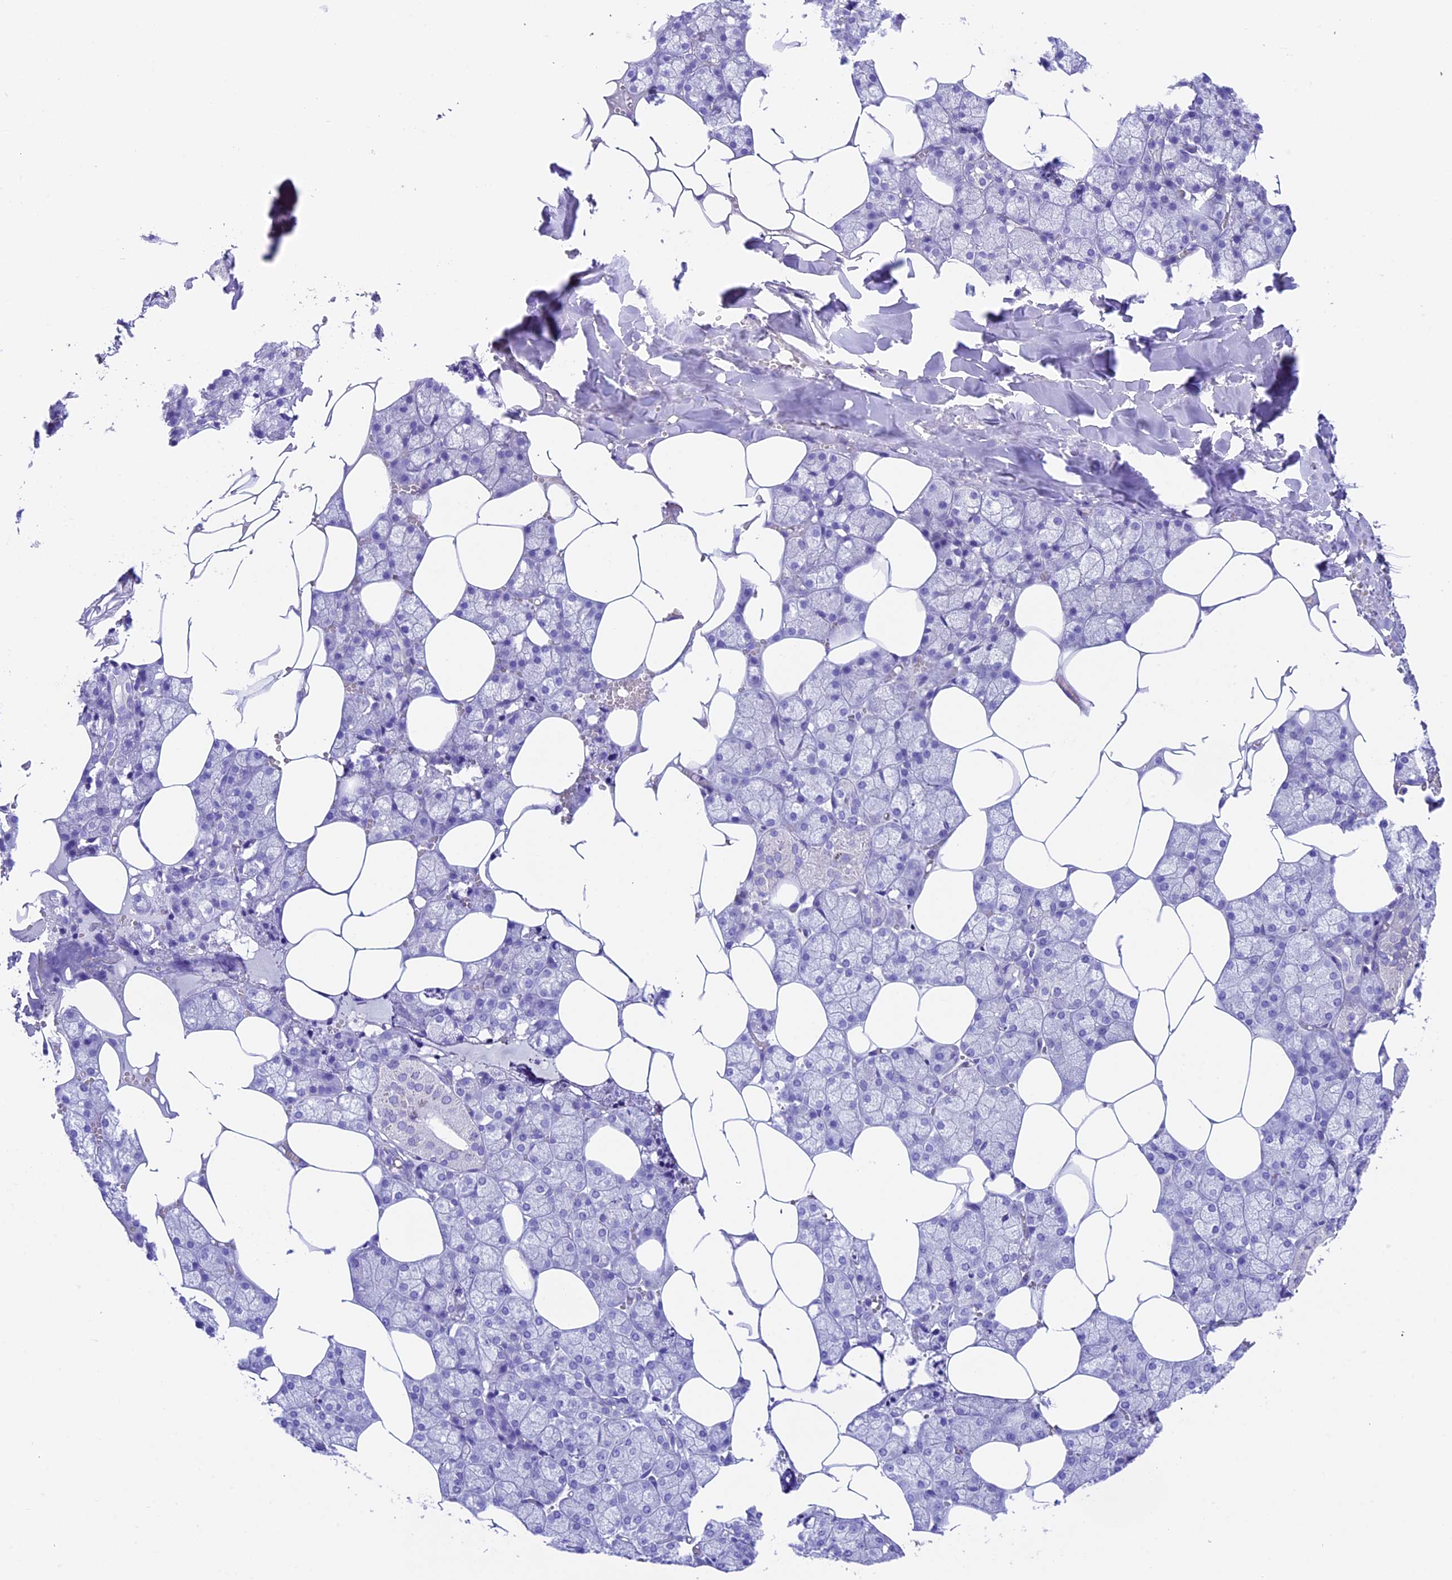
{"staining": {"intensity": "negative", "quantity": "none", "location": "none"}, "tissue": "salivary gland", "cell_type": "Glandular cells", "image_type": "normal", "snomed": [{"axis": "morphology", "description": "Normal tissue, NOS"}, {"axis": "topography", "description": "Salivary gland"}], "caption": "Immunohistochemical staining of normal salivary gland shows no significant staining in glandular cells. (DAB IHC visualized using brightfield microscopy, high magnification).", "gene": "TBC1D1", "patient": {"sex": "male", "age": 62}}